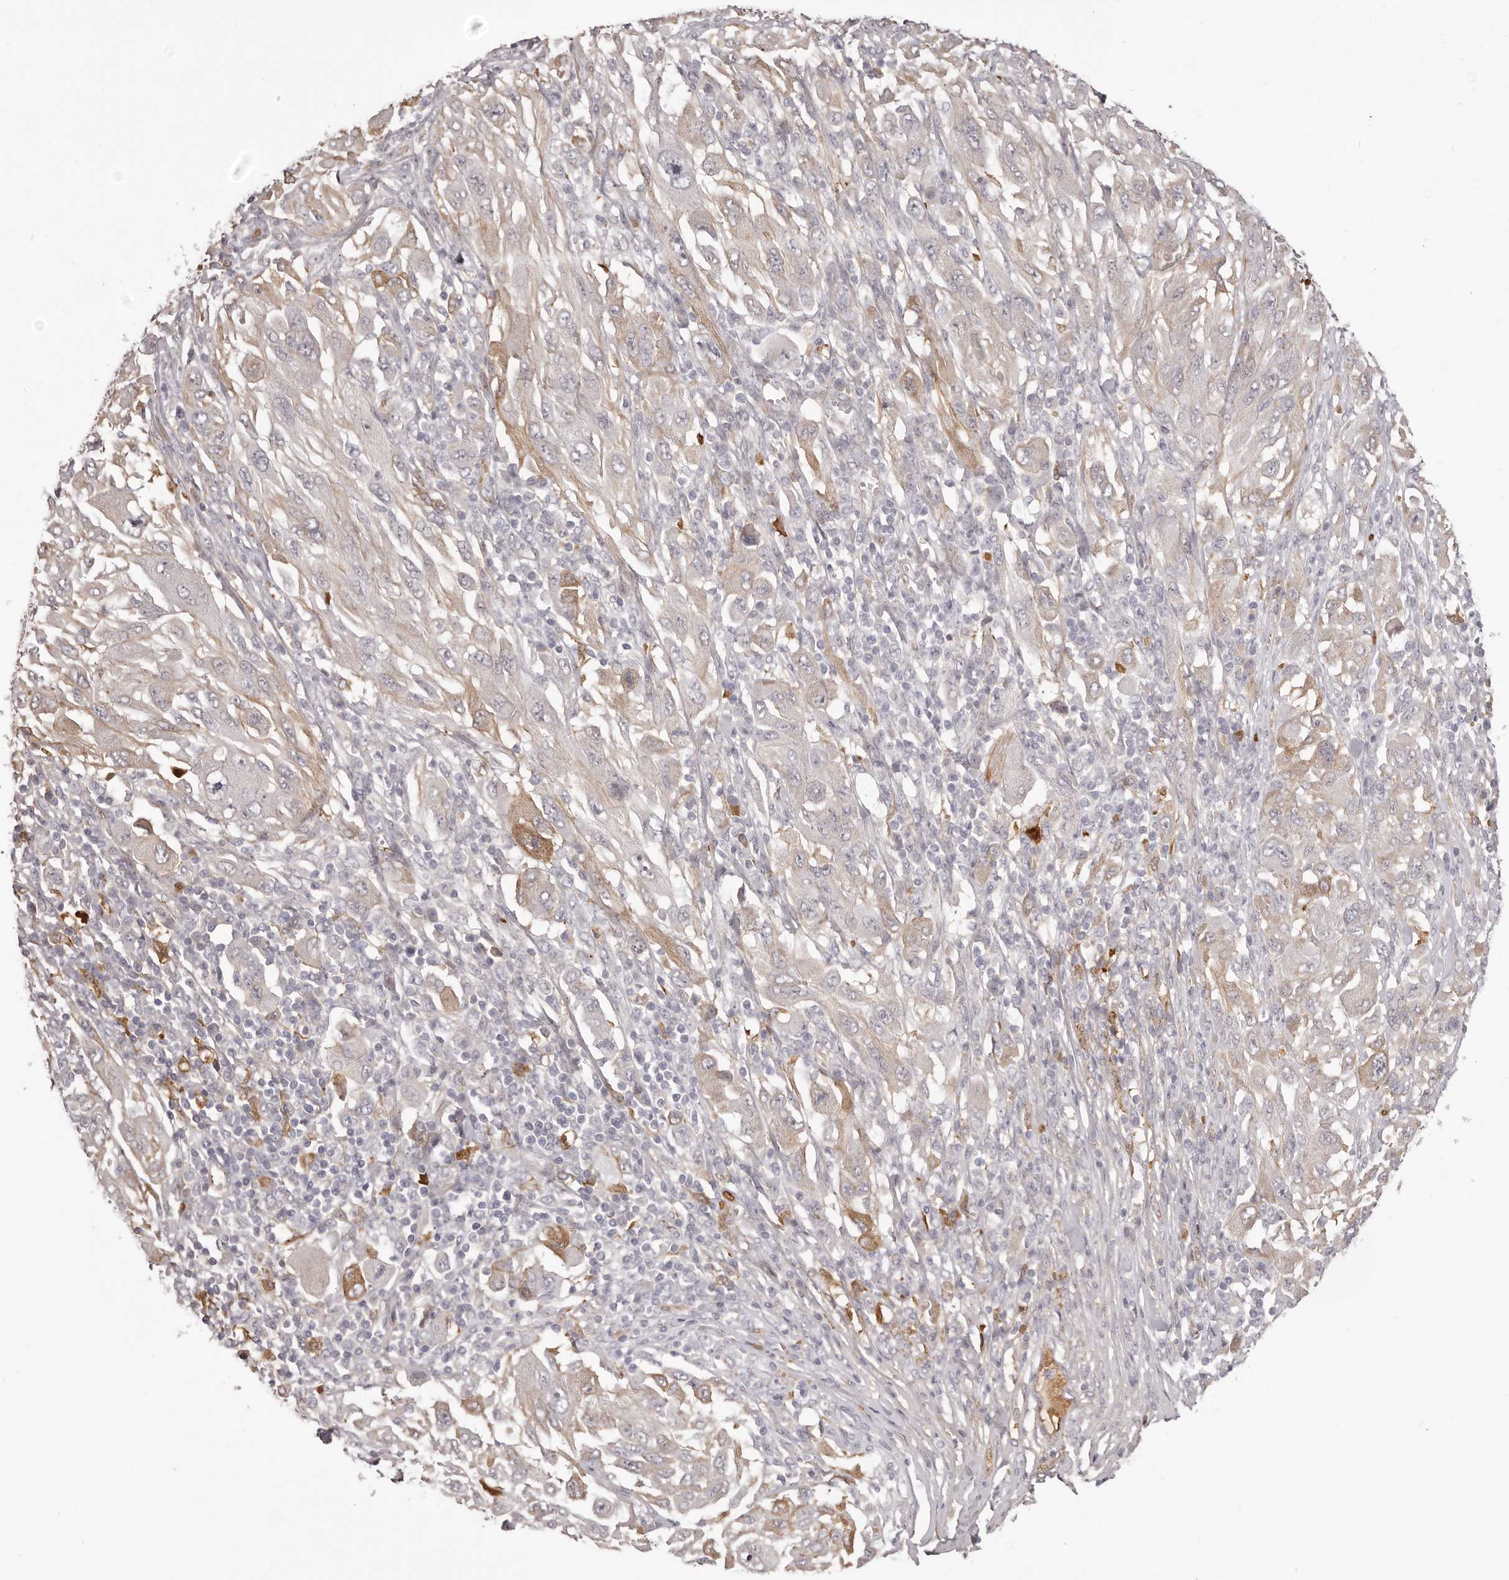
{"staining": {"intensity": "negative", "quantity": "none", "location": "none"}, "tissue": "melanoma", "cell_type": "Tumor cells", "image_type": "cancer", "snomed": [{"axis": "morphology", "description": "Malignant melanoma, NOS"}, {"axis": "topography", "description": "Skin"}], "caption": "Tumor cells are negative for protein expression in human malignant melanoma. The staining is performed using DAB (3,3'-diaminobenzidine) brown chromogen with nuclei counter-stained in using hematoxylin.", "gene": "OTUD3", "patient": {"sex": "female", "age": 91}}